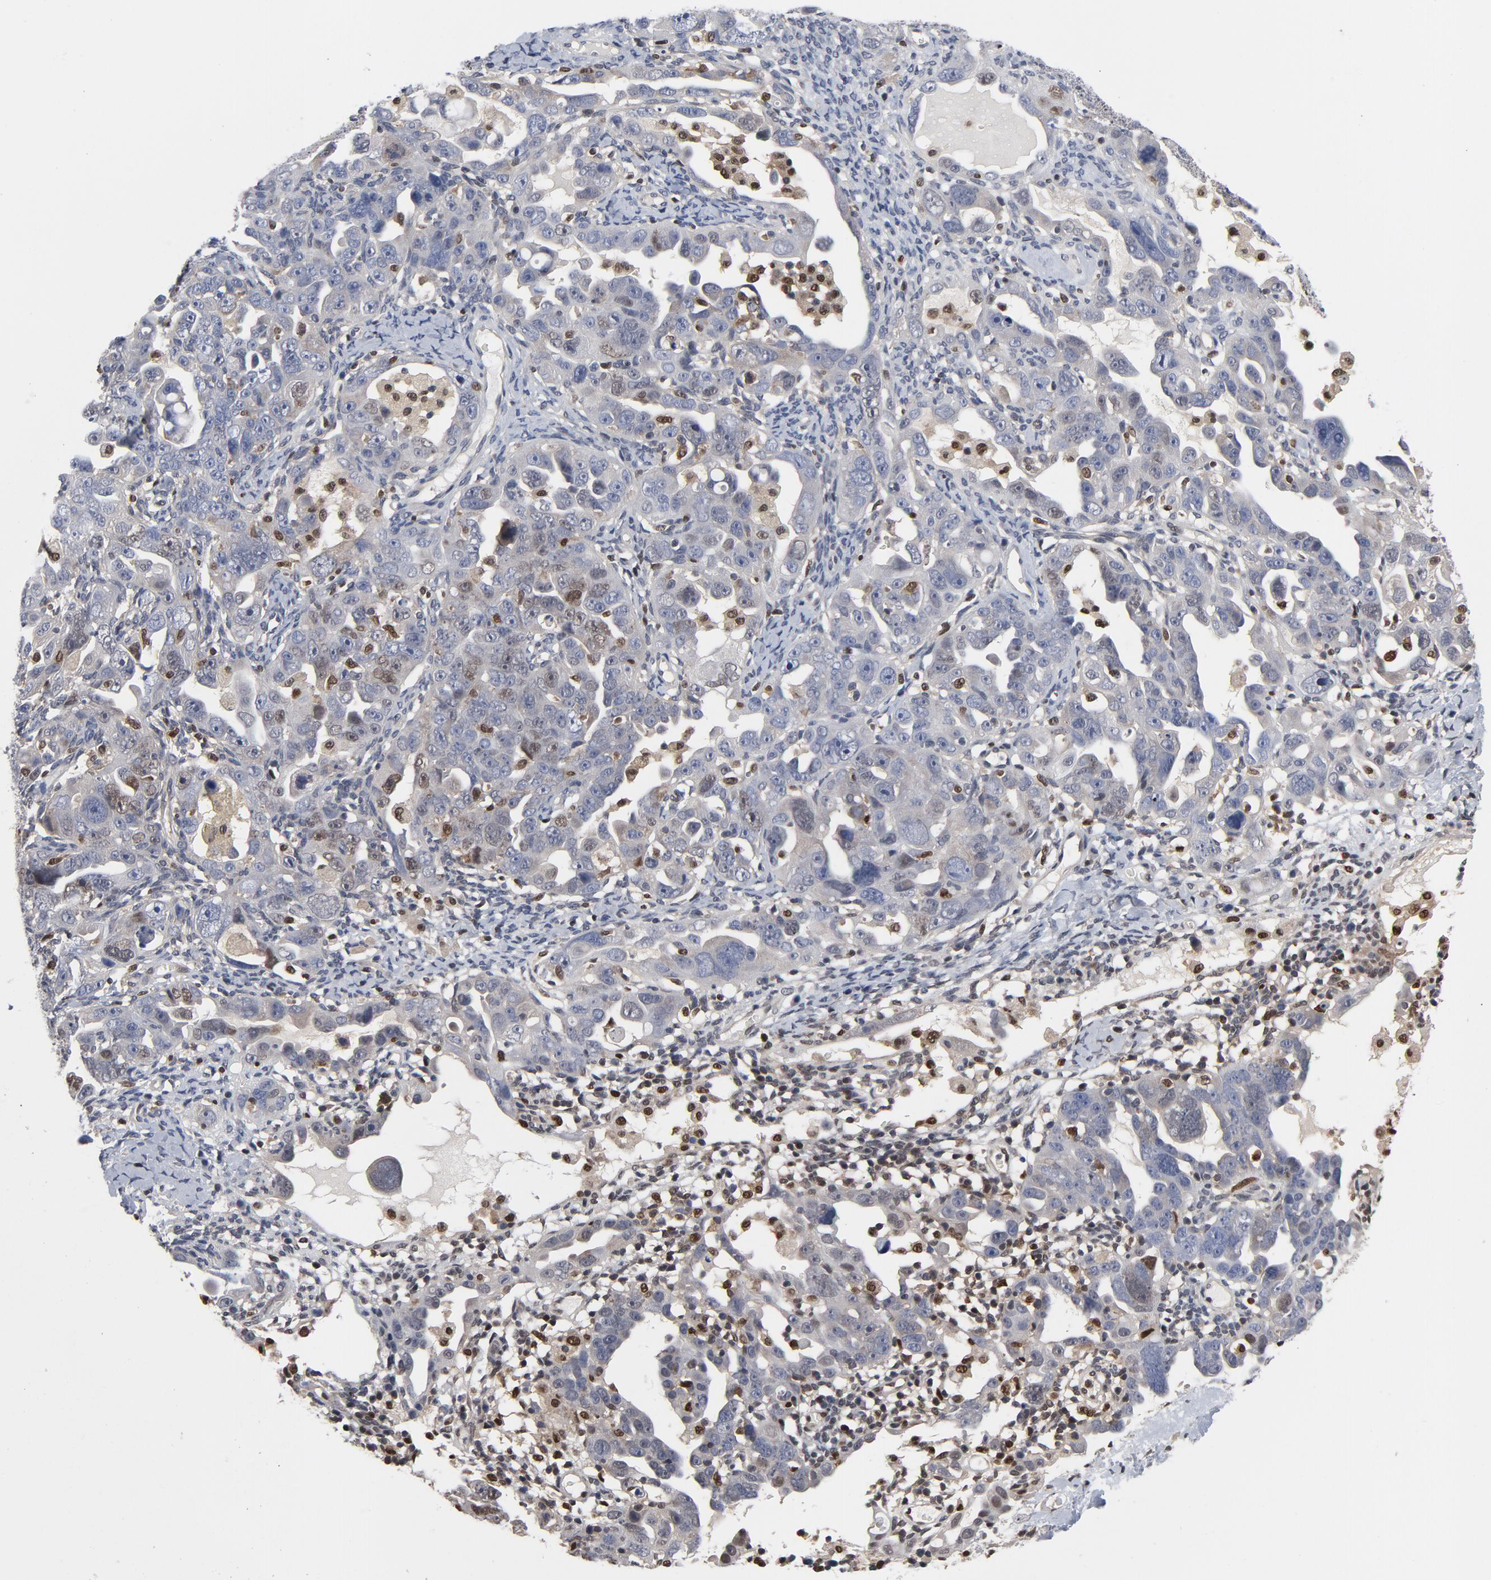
{"staining": {"intensity": "weak", "quantity": "<25%", "location": "cytoplasmic/membranous,nuclear"}, "tissue": "ovarian cancer", "cell_type": "Tumor cells", "image_type": "cancer", "snomed": [{"axis": "morphology", "description": "Cystadenocarcinoma, serous, NOS"}, {"axis": "topography", "description": "Ovary"}], "caption": "DAB (3,3'-diaminobenzidine) immunohistochemical staining of human ovarian cancer (serous cystadenocarcinoma) demonstrates no significant positivity in tumor cells.", "gene": "NFKB1", "patient": {"sex": "female", "age": 66}}